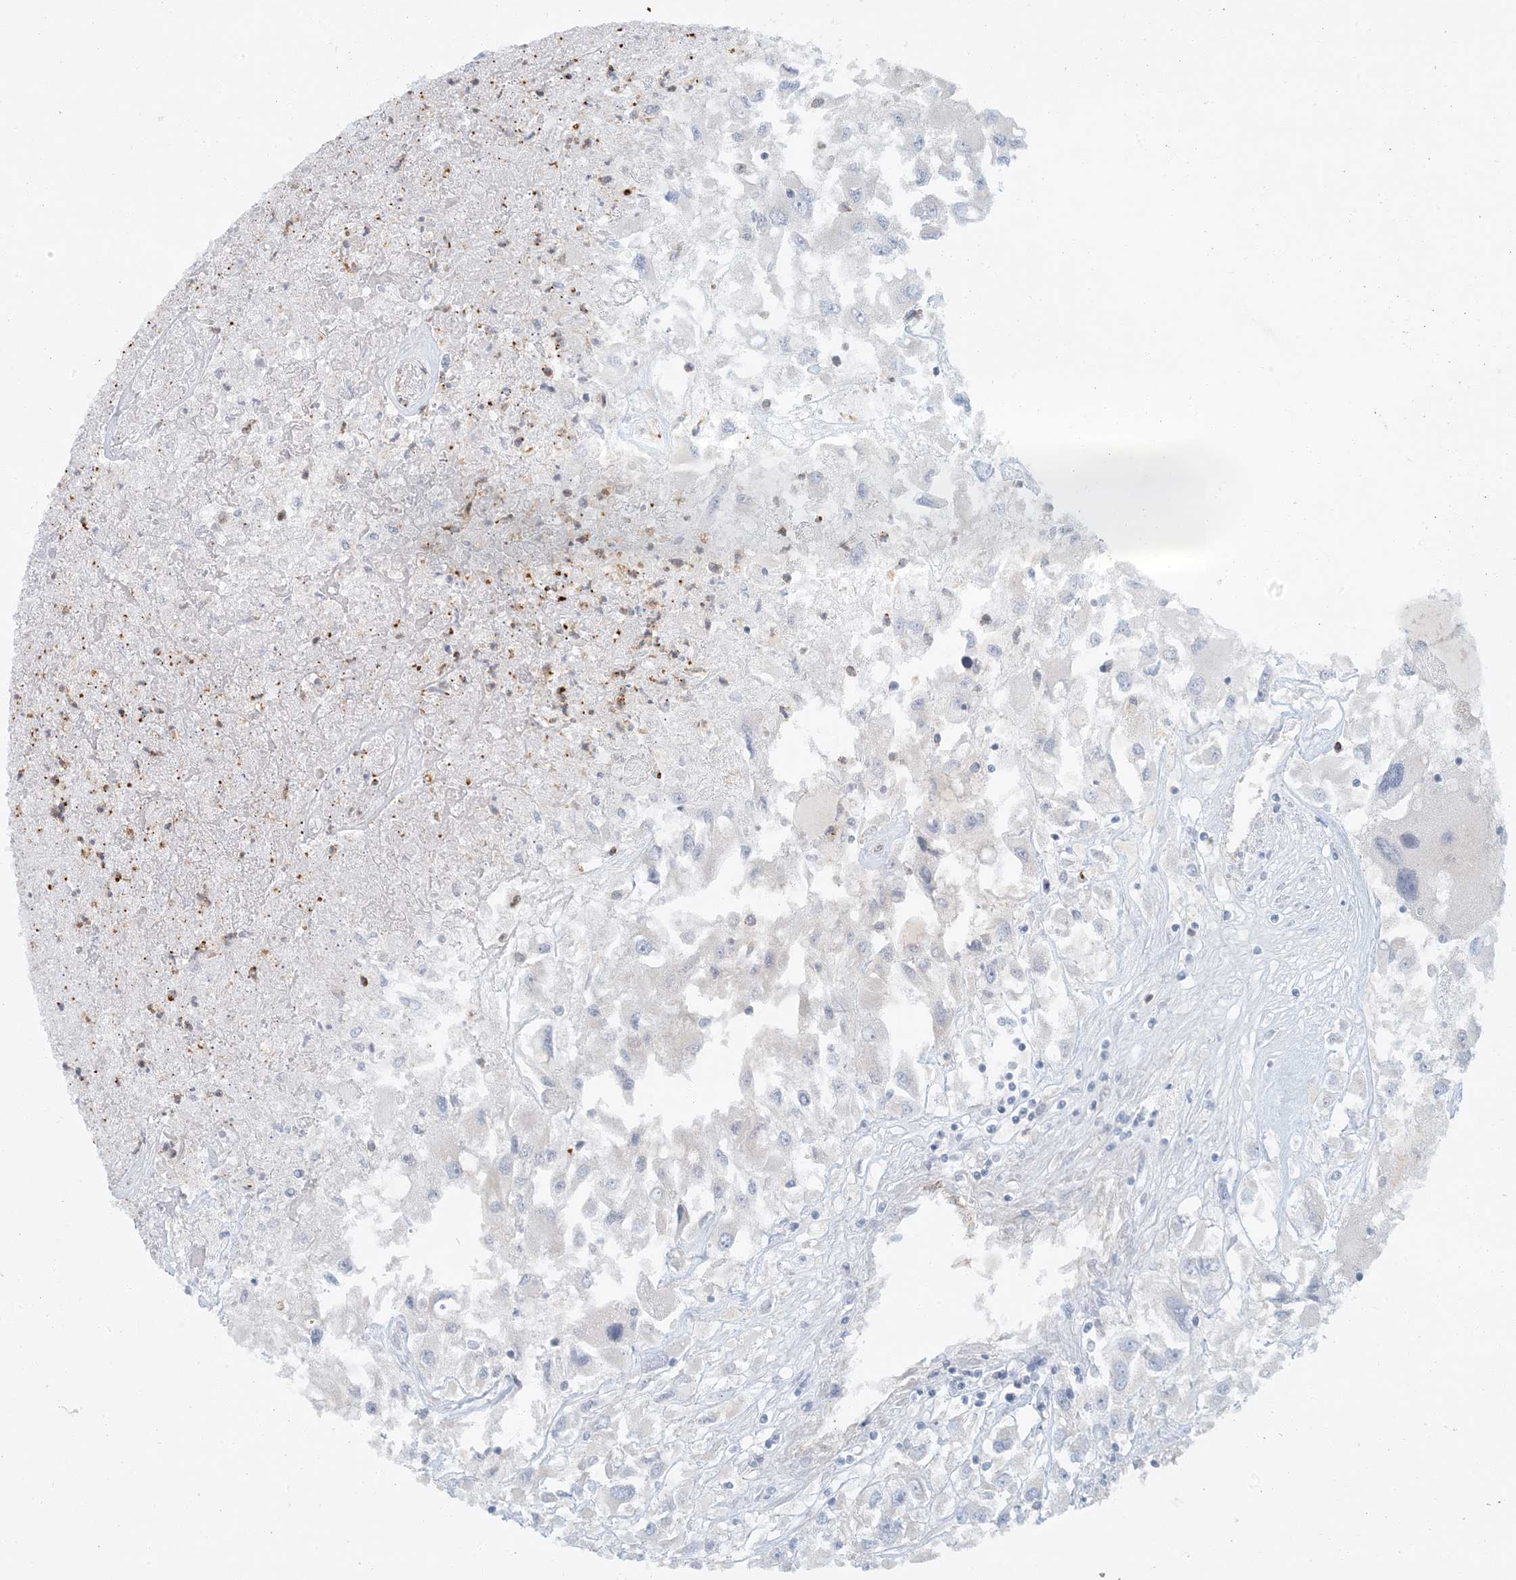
{"staining": {"intensity": "negative", "quantity": "none", "location": "none"}, "tissue": "renal cancer", "cell_type": "Tumor cells", "image_type": "cancer", "snomed": [{"axis": "morphology", "description": "Adenocarcinoma, NOS"}, {"axis": "topography", "description": "Kidney"}], "caption": "Tumor cells are negative for brown protein staining in renal adenocarcinoma.", "gene": "AK9", "patient": {"sex": "female", "age": 52}}